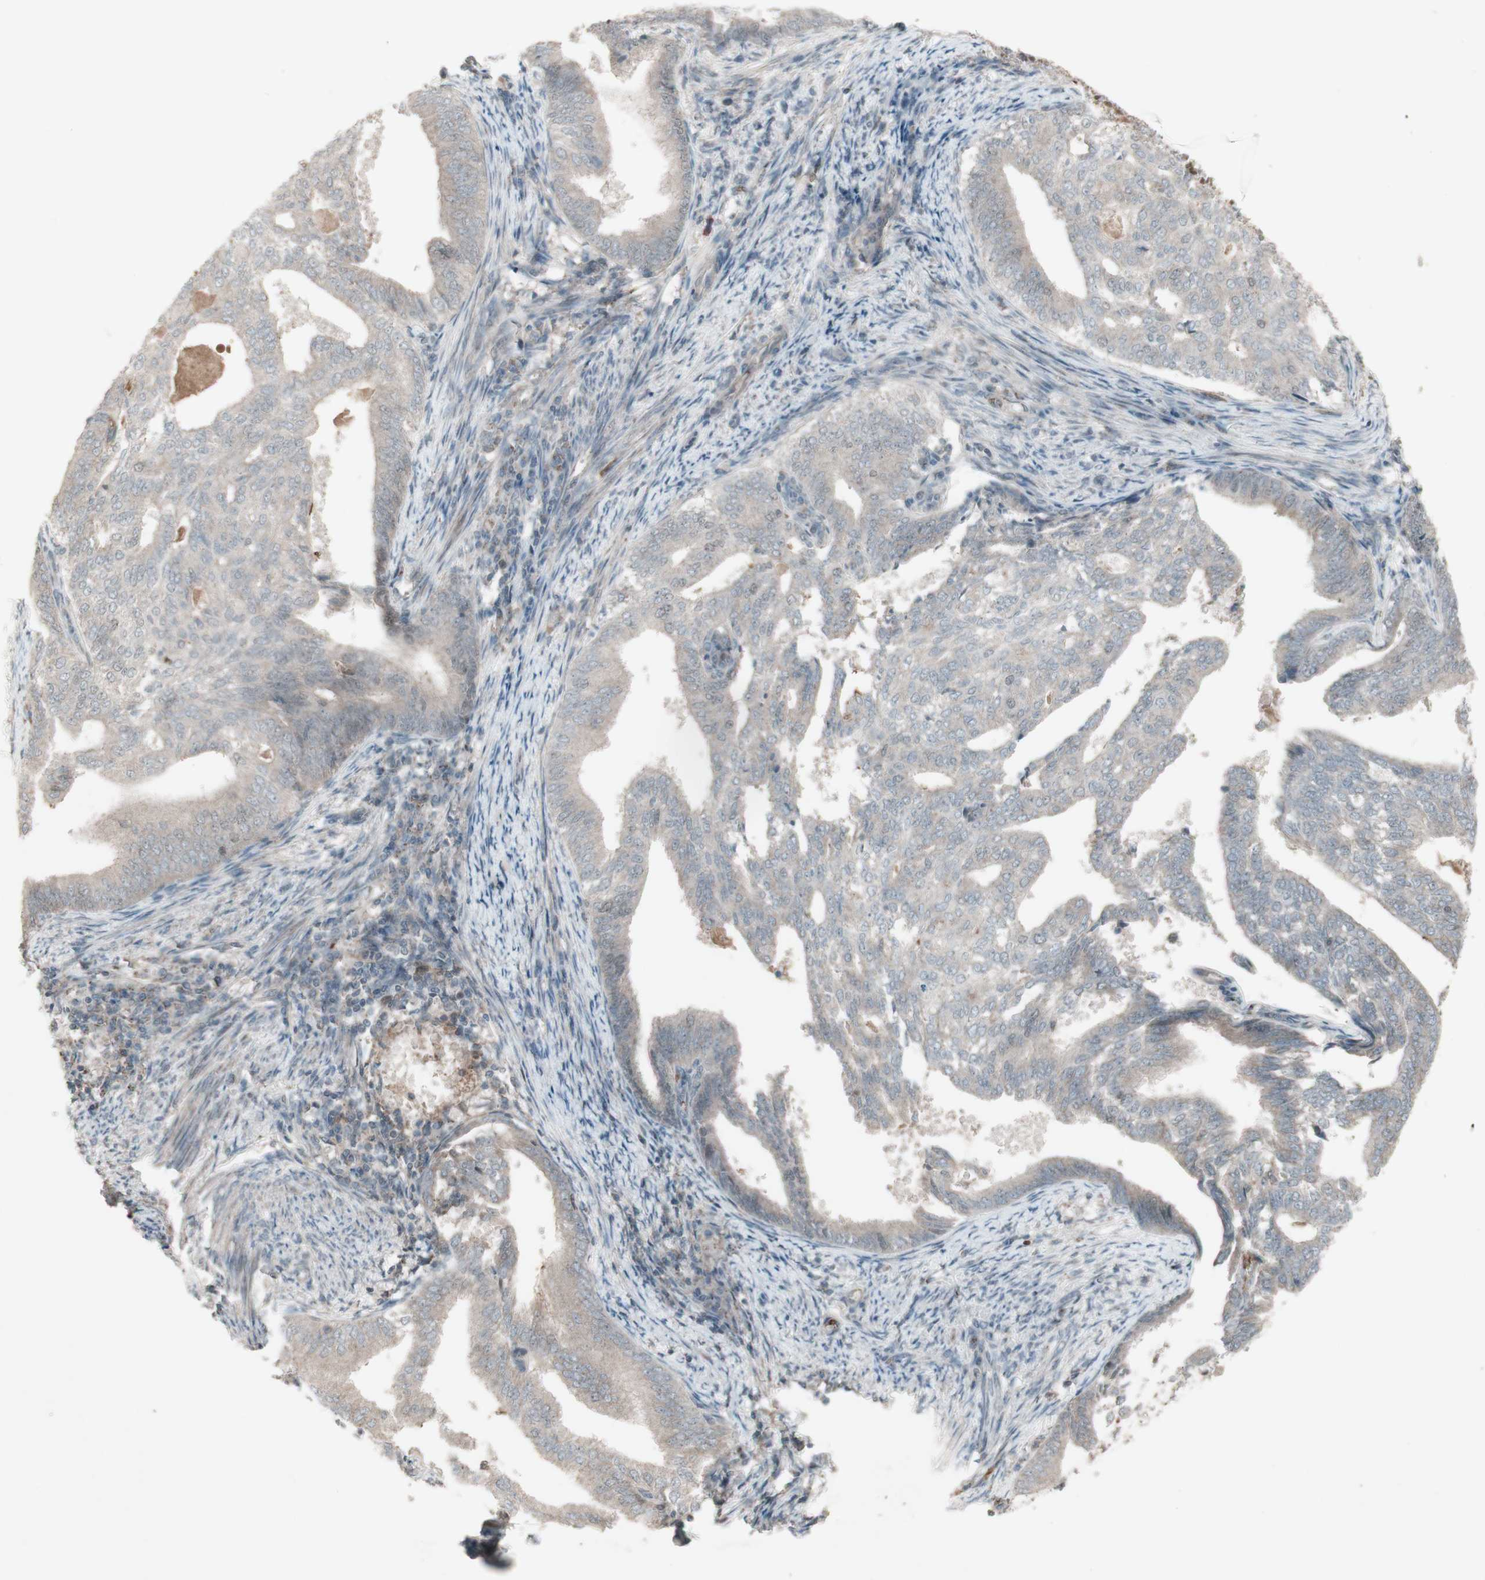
{"staining": {"intensity": "strong", "quantity": "<25%", "location": "cytoplasmic/membranous,nuclear"}, "tissue": "endometrial cancer", "cell_type": "Tumor cells", "image_type": "cancer", "snomed": [{"axis": "morphology", "description": "Adenocarcinoma, NOS"}, {"axis": "topography", "description": "Endometrium"}], "caption": "There is medium levels of strong cytoplasmic/membranous and nuclear expression in tumor cells of adenocarcinoma (endometrial), as demonstrated by immunohistochemical staining (brown color).", "gene": "MSH6", "patient": {"sex": "female", "age": 58}}